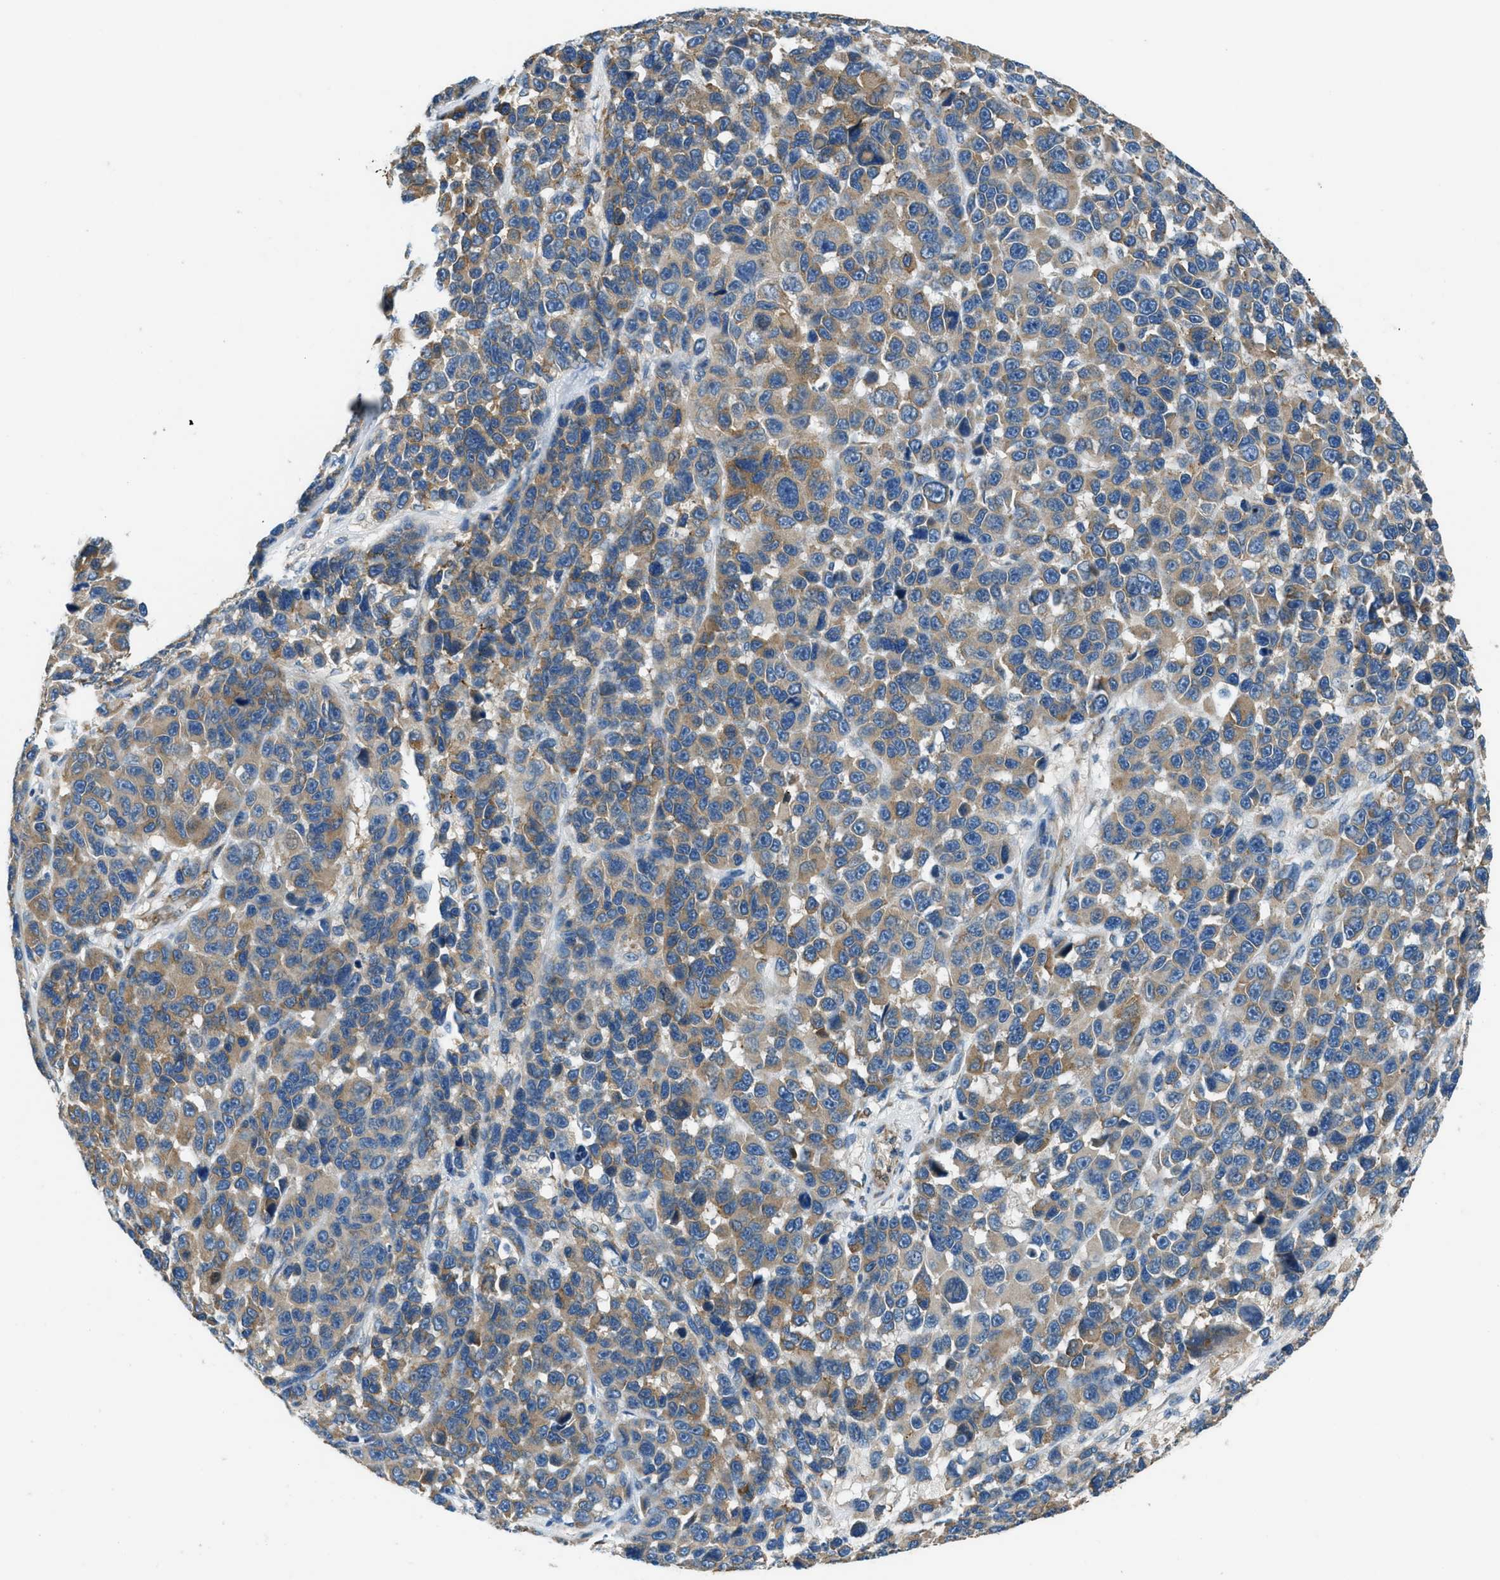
{"staining": {"intensity": "moderate", "quantity": "25%-75%", "location": "cytoplasmic/membranous"}, "tissue": "melanoma", "cell_type": "Tumor cells", "image_type": "cancer", "snomed": [{"axis": "morphology", "description": "Malignant melanoma, NOS"}, {"axis": "topography", "description": "Skin"}], "caption": "This histopathology image demonstrates immunohistochemistry staining of malignant melanoma, with medium moderate cytoplasmic/membranous positivity in approximately 25%-75% of tumor cells.", "gene": "GIMAP8", "patient": {"sex": "male", "age": 53}}